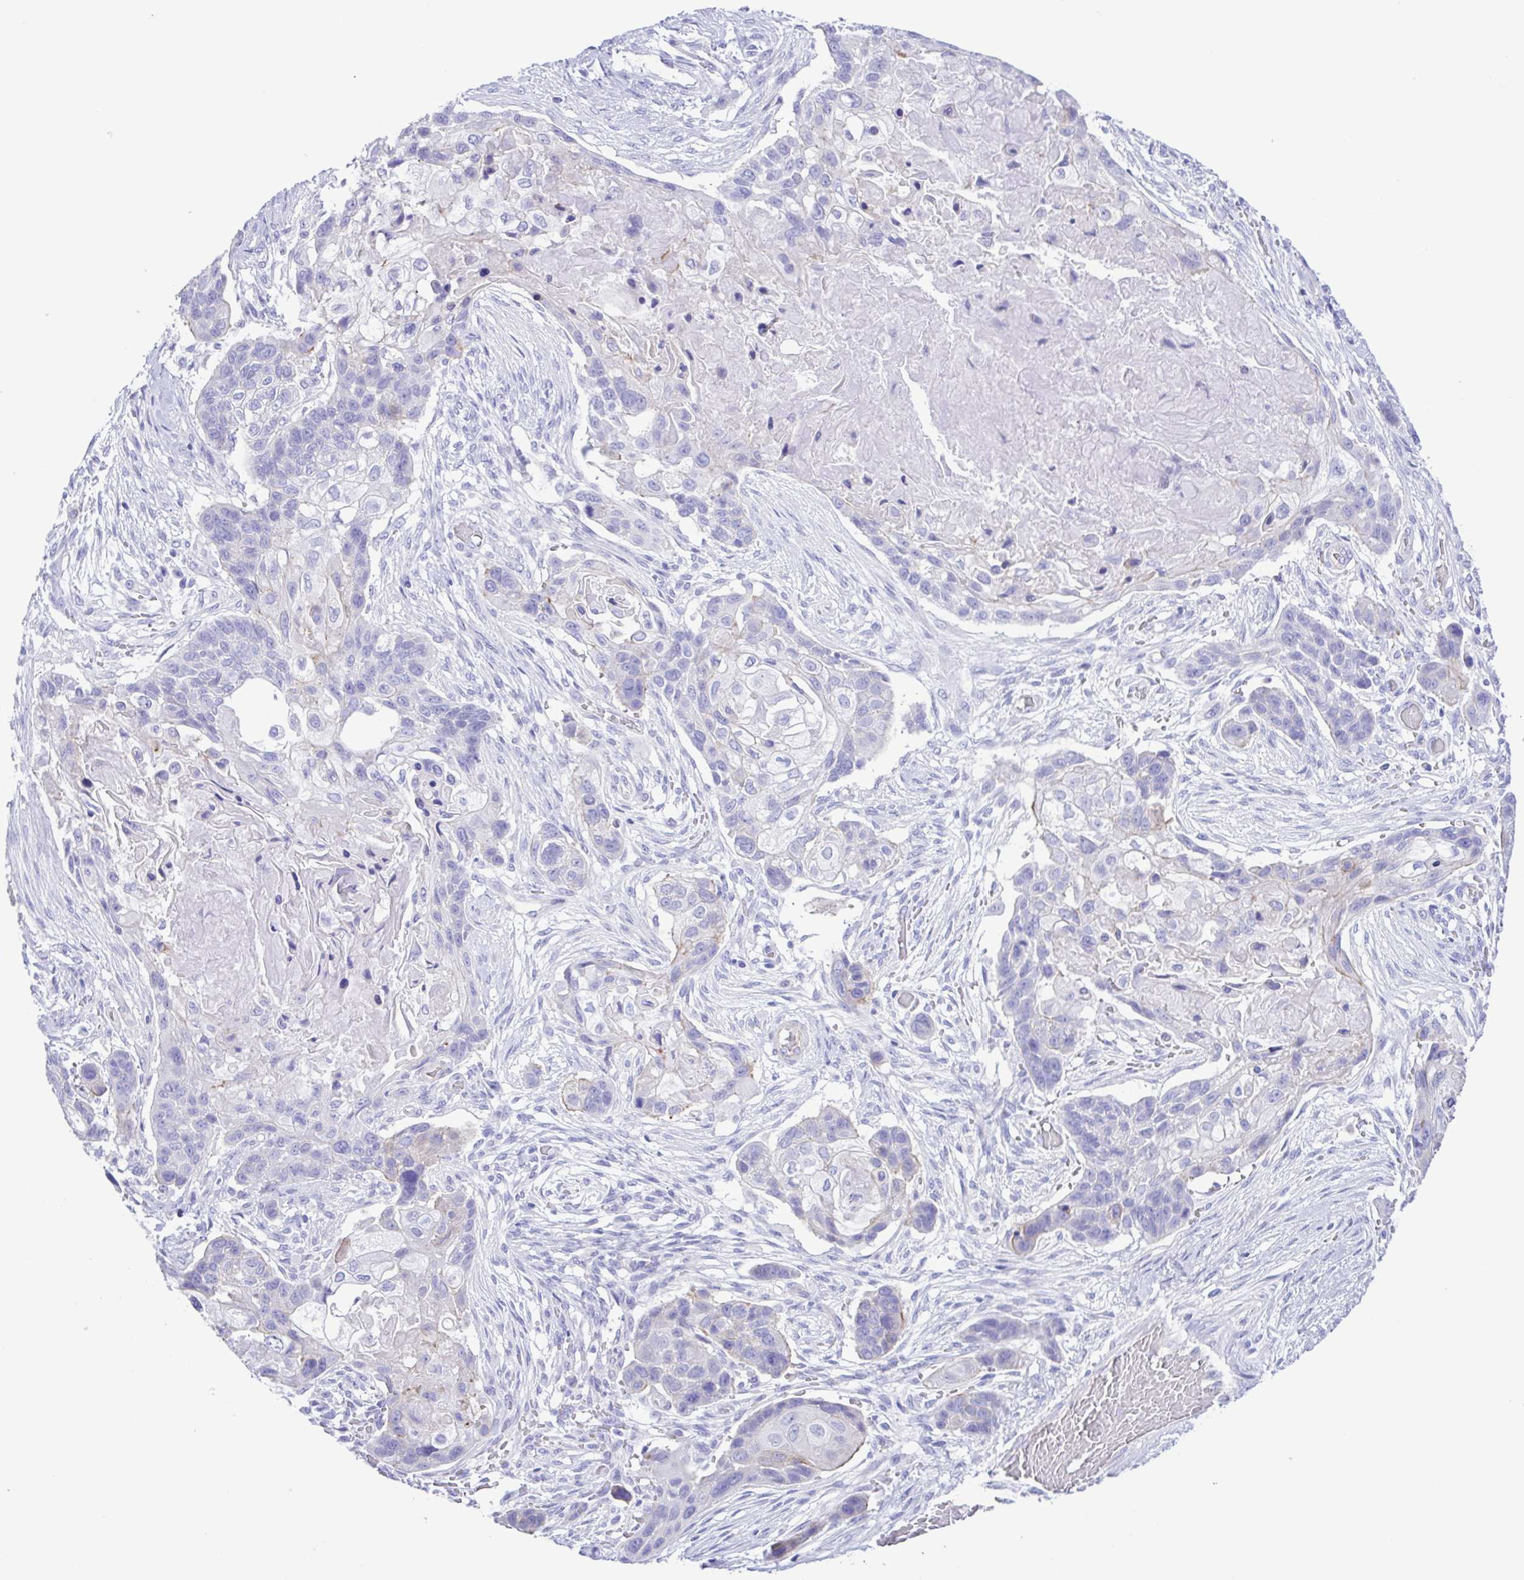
{"staining": {"intensity": "negative", "quantity": "none", "location": "none"}, "tissue": "lung cancer", "cell_type": "Tumor cells", "image_type": "cancer", "snomed": [{"axis": "morphology", "description": "Squamous cell carcinoma, NOS"}, {"axis": "topography", "description": "Lung"}], "caption": "An image of human lung cancer (squamous cell carcinoma) is negative for staining in tumor cells.", "gene": "CYP11A1", "patient": {"sex": "male", "age": 69}}